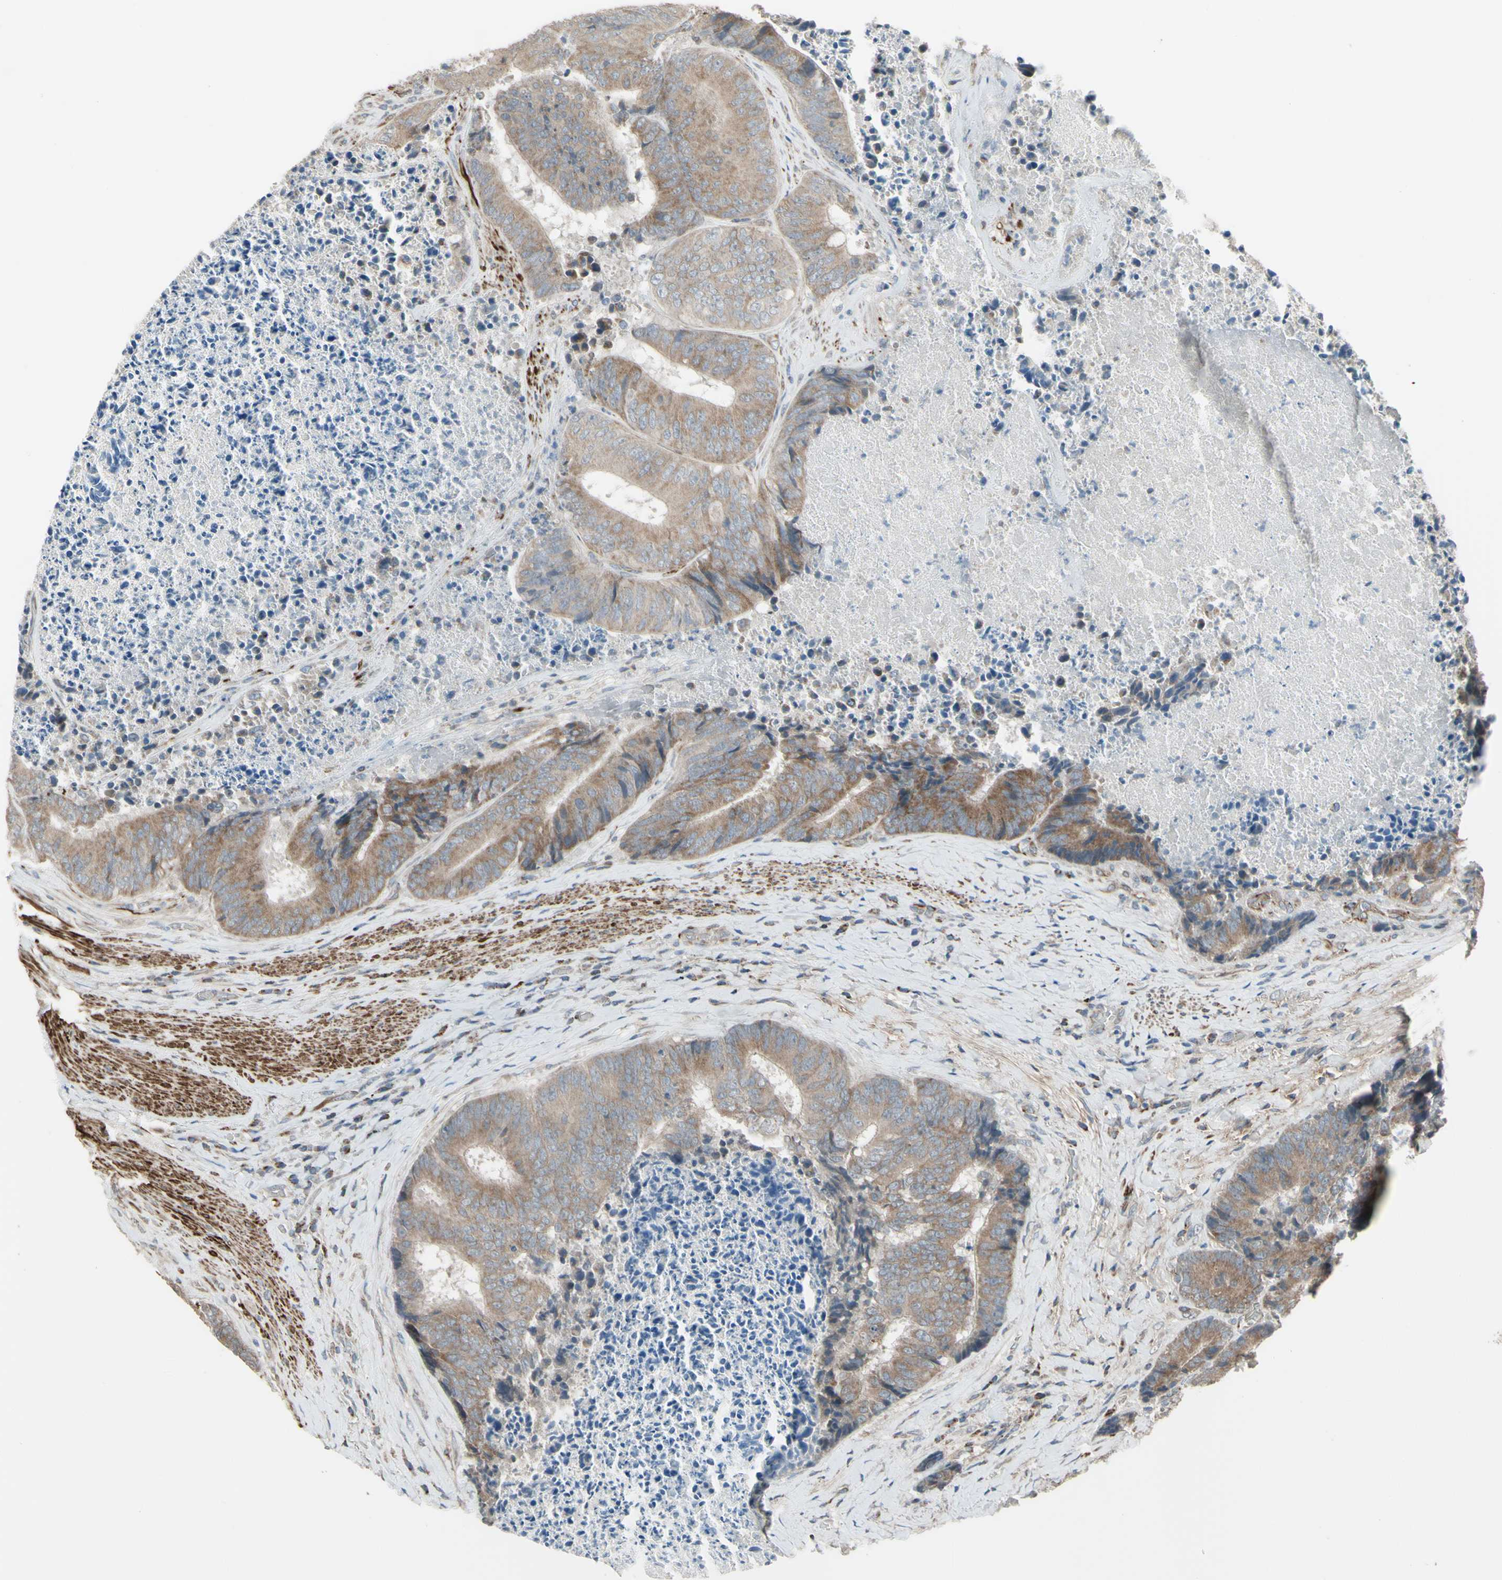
{"staining": {"intensity": "weak", "quantity": ">75%", "location": "cytoplasmic/membranous"}, "tissue": "colorectal cancer", "cell_type": "Tumor cells", "image_type": "cancer", "snomed": [{"axis": "morphology", "description": "Adenocarcinoma, NOS"}, {"axis": "topography", "description": "Rectum"}], "caption": "A photomicrograph of human colorectal cancer (adenocarcinoma) stained for a protein demonstrates weak cytoplasmic/membranous brown staining in tumor cells.", "gene": "FAM171B", "patient": {"sex": "male", "age": 72}}